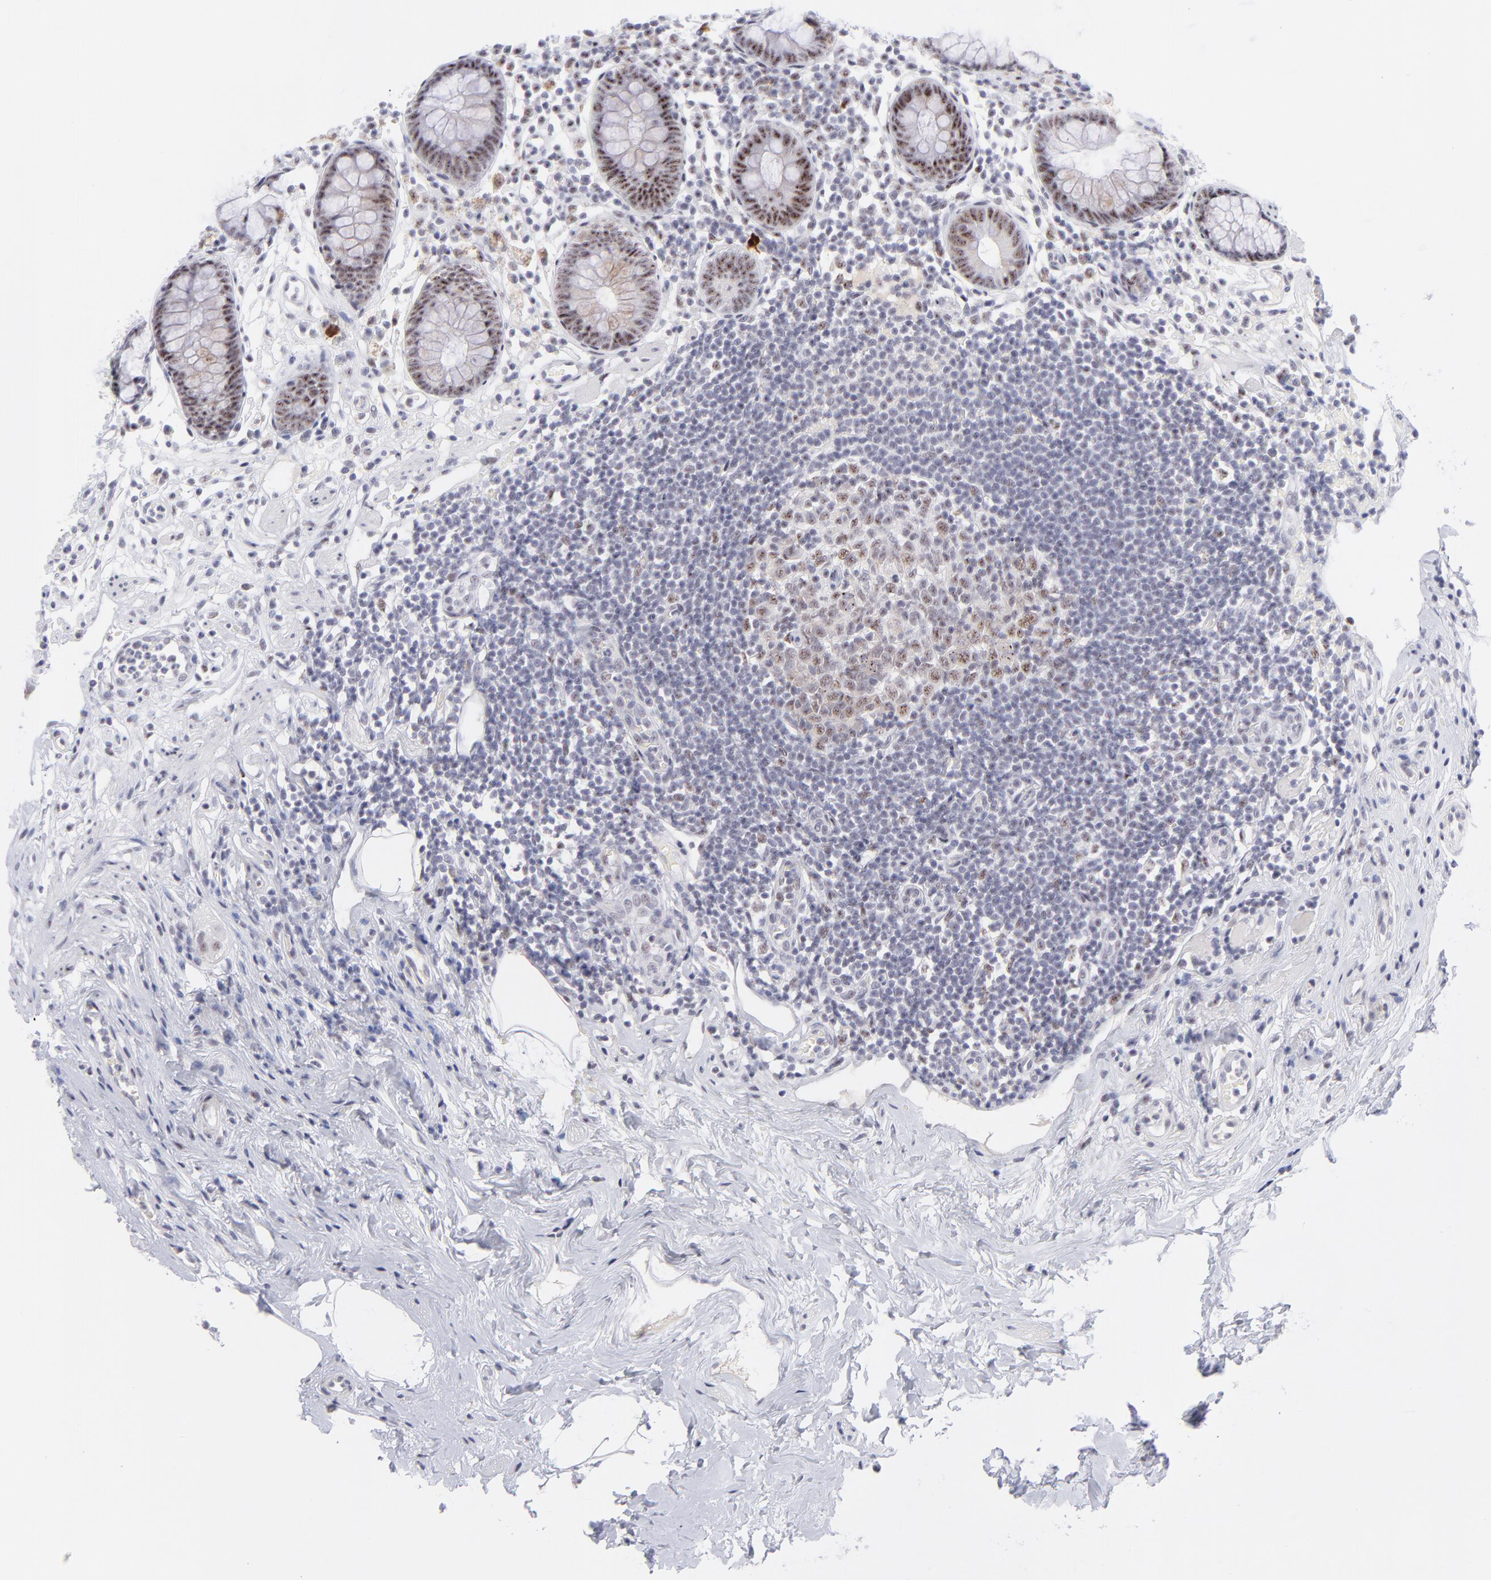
{"staining": {"intensity": "moderate", "quantity": ">75%", "location": "nuclear"}, "tissue": "appendix", "cell_type": "Glandular cells", "image_type": "normal", "snomed": [{"axis": "morphology", "description": "Normal tissue, NOS"}, {"axis": "topography", "description": "Appendix"}], "caption": "Glandular cells reveal medium levels of moderate nuclear positivity in approximately >75% of cells in normal appendix.", "gene": "CDC25C", "patient": {"sex": "male", "age": 38}}